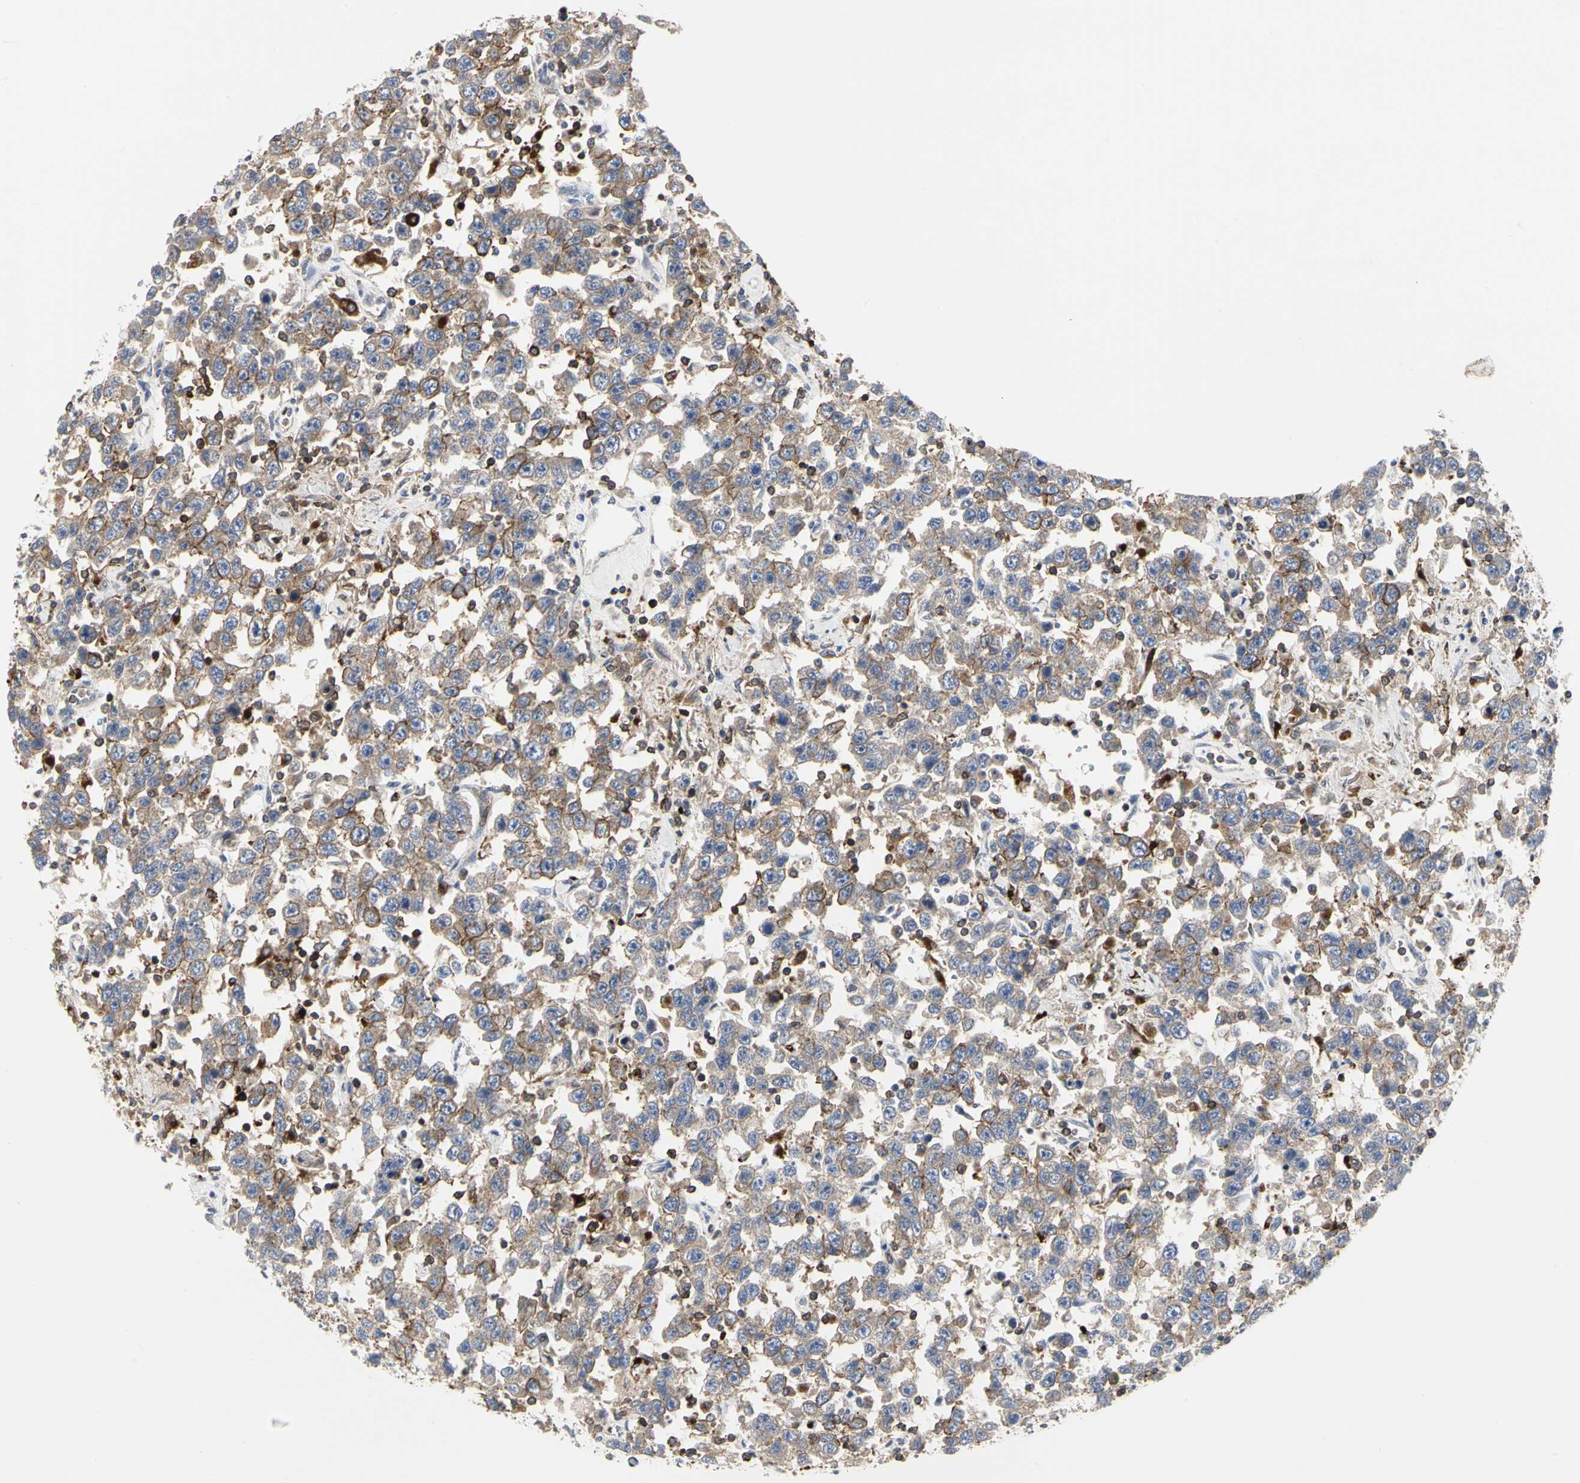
{"staining": {"intensity": "moderate", "quantity": "<25%", "location": "cytoplasmic/membranous"}, "tissue": "testis cancer", "cell_type": "Tumor cells", "image_type": "cancer", "snomed": [{"axis": "morphology", "description": "Seminoma, NOS"}, {"axis": "topography", "description": "Testis"}], "caption": "Seminoma (testis) was stained to show a protein in brown. There is low levels of moderate cytoplasmic/membranous expression in approximately <25% of tumor cells.", "gene": "NAPG", "patient": {"sex": "male", "age": 41}}